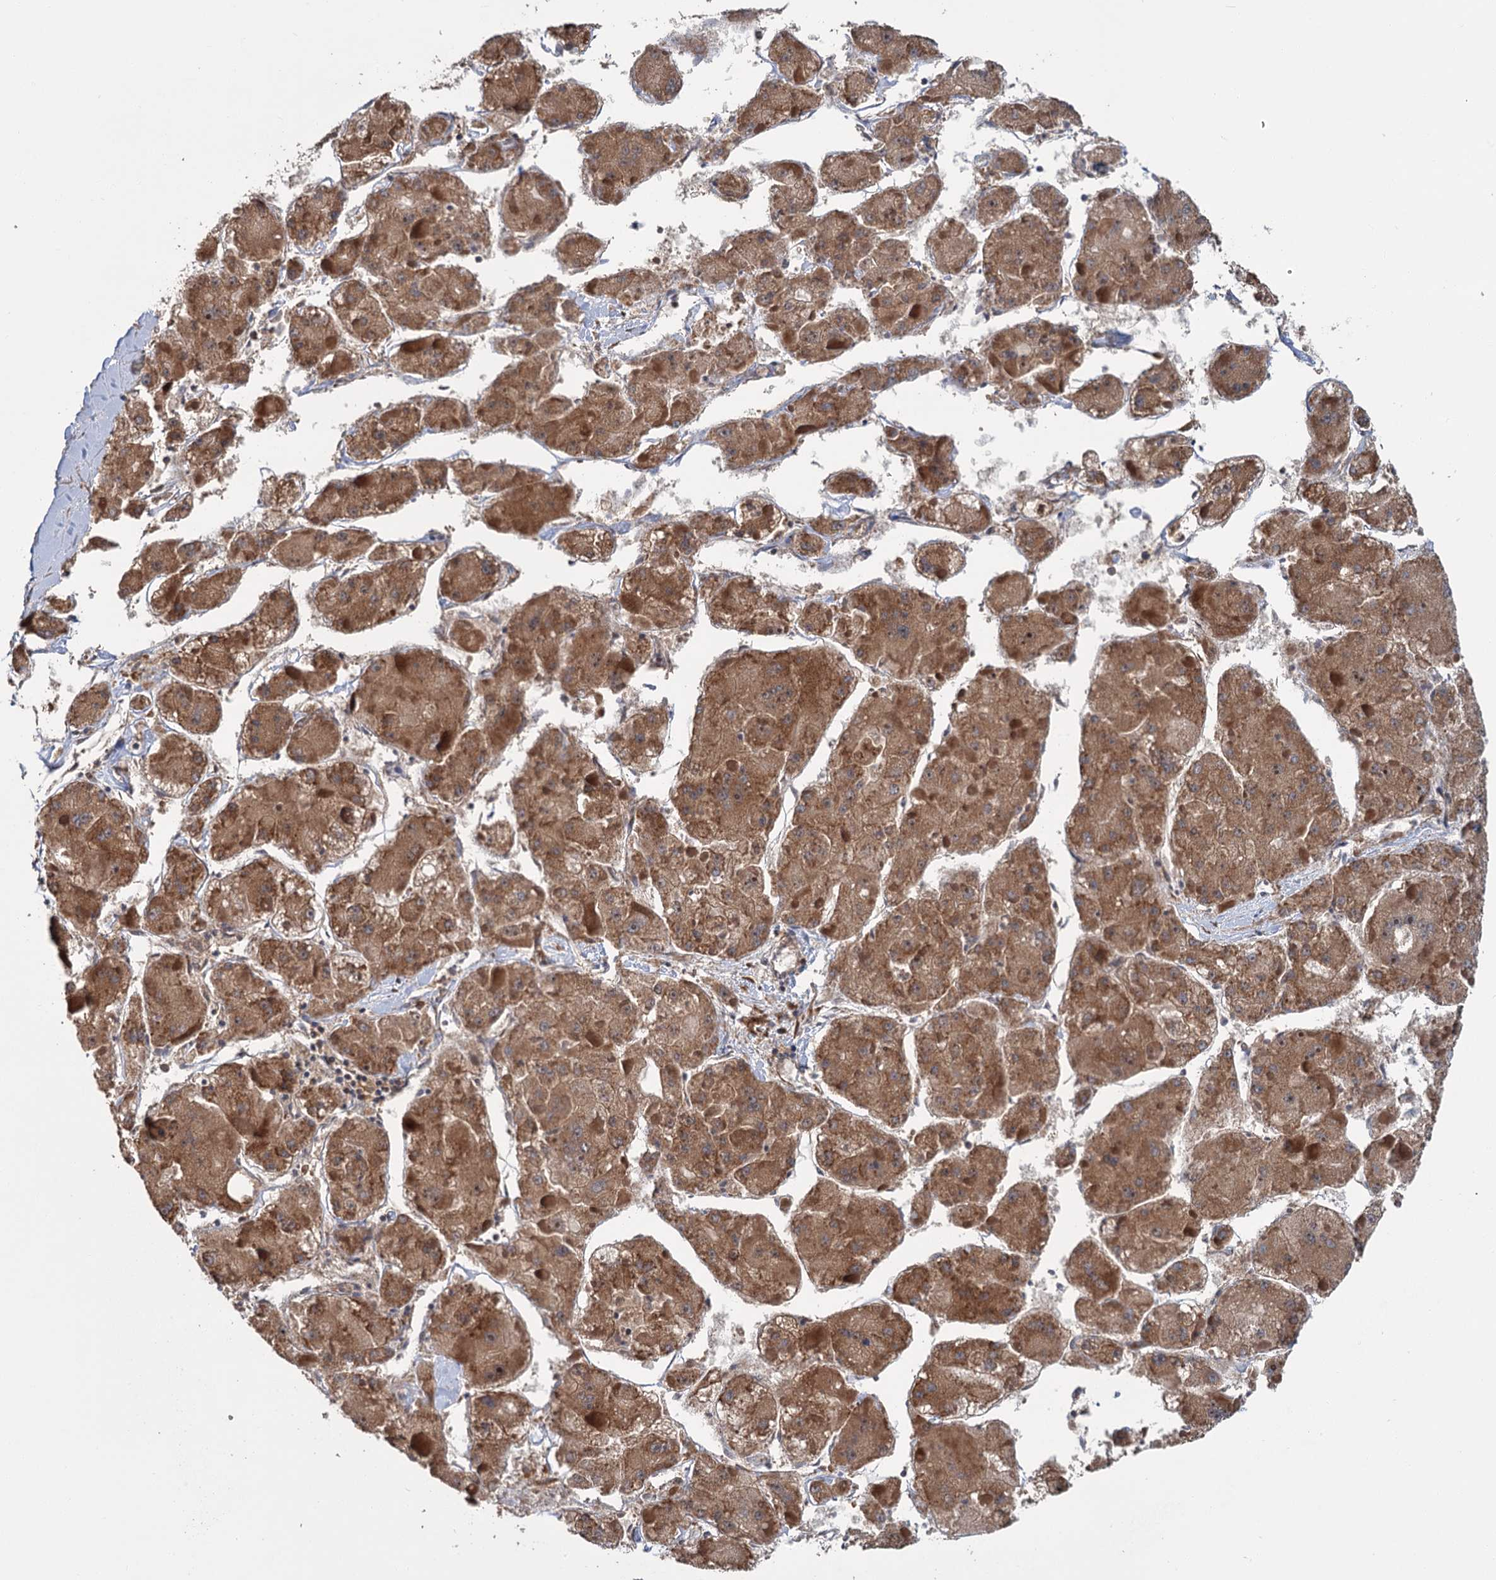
{"staining": {"intensity": "moderate", "quantity": ">75%", "location": "cytoplasmic/membranous"}, "tissue": "liver cancer", "cell_type": "Tumor cells", "image_type": "cancer", "snomed": [{"axis": "morphology", "description": "Carcinoma, Hepatocellular, NOS"}, {"axis": "topography", "description": "Liver"}], "caption": "Immunohistochemical staining of human liver cancer reveals medium levels of moderate cytoplasmic/membranous protein expression in approximately >75% of tumor cells. The staining was performed using DAB, with brown indicating positive protein expression. Nuclei are stained blue with hematoxylin.", "gene": "KANSL2", "patient": {"sex": "female", "age": 73}}